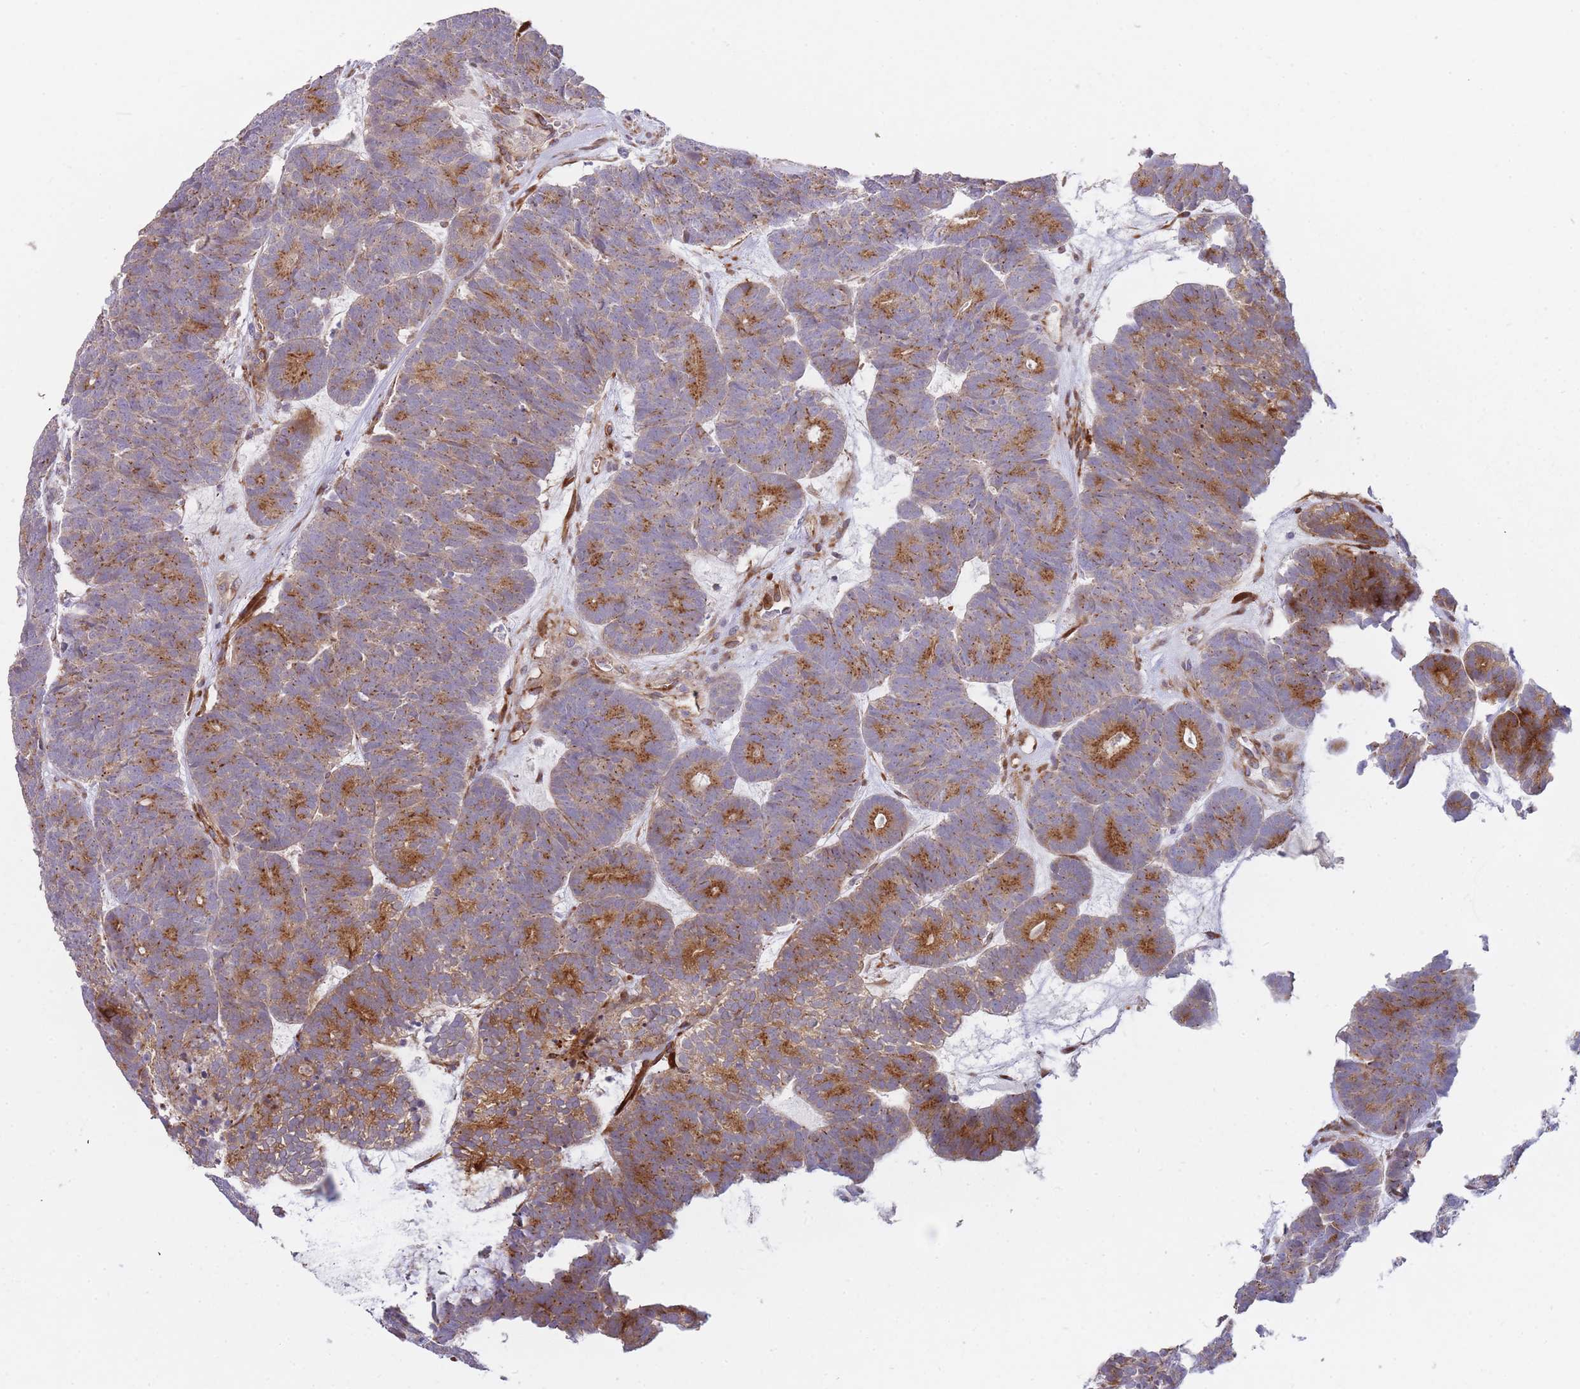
{"staining": {"intensity": "moderate", "quantity": "25%-75%", "location": "cytoplasmic/membranous"}, "tissue": "head and neck cancer", "cell_type": "Tumor cells", "image_type": "cancer", "snomed": [{"axis": "morphology", "description": "Adenocarcinoma, NOS"}, {"axis": "topography", "description": "Head-Neck"}], "caption": "The immunohistochemical stain highlights moderate cytoplasmic/membranous expression in tumor cells of head and neck cancer (adenocarcinoma) tissue.", "gene": "ATP5MC2", "patient": {"sex": "female", "age": 81}}